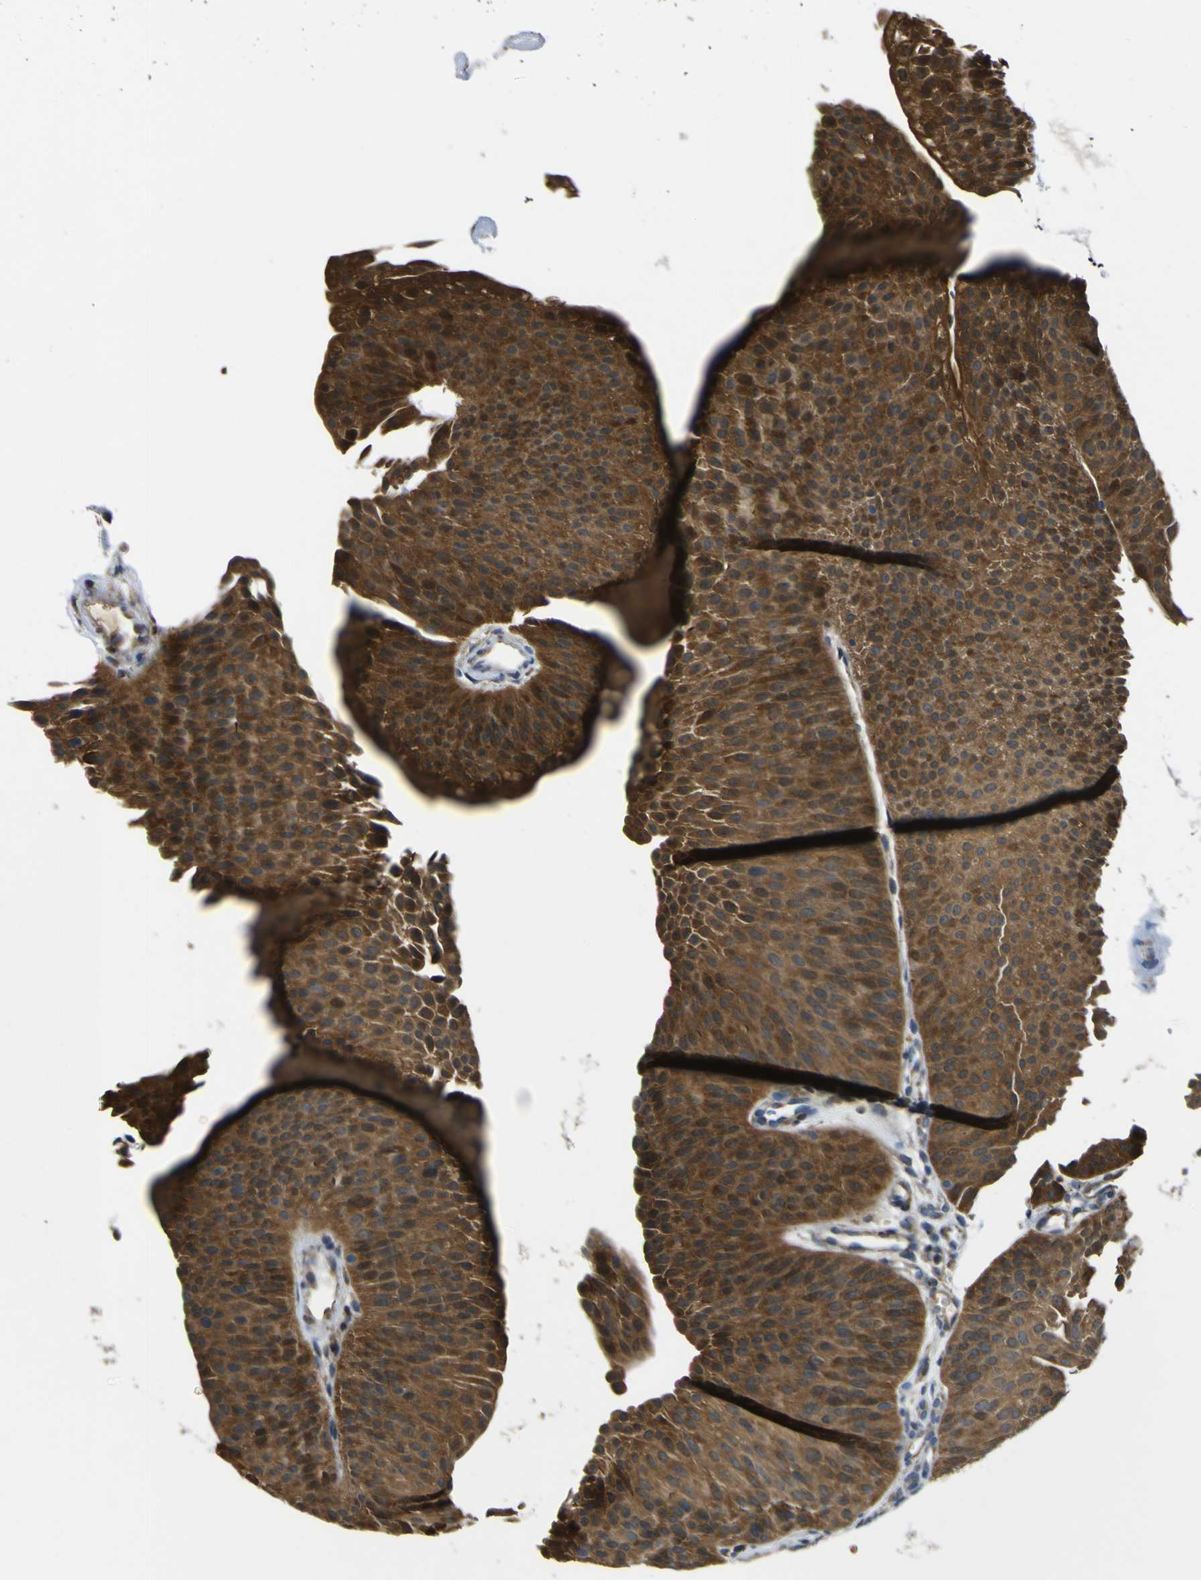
{"staining": {"intensity": "strong", "quantity": ">75%", "location": "cytoplasmic/membranous"}, "tissue": "urothelial cancer", "cell_type": "Tumor cells", "image_type": "cancer", "snomed": [{"axis": "morphology", "description": "Urothelial carcinoma, Low grade"}, {"axis": "topography", "description": "Urinary bladder"}], "caption": "High-power microscopy captured an immunohistochemistry (IHC) micrograph of urothelial carcinoma (low-grade), revealing strong cytoplasmic/membranous positivity in approximately >75% of tumor cells.", "gene": "EML2", "patient": {"sex": "female", "age": 60}}